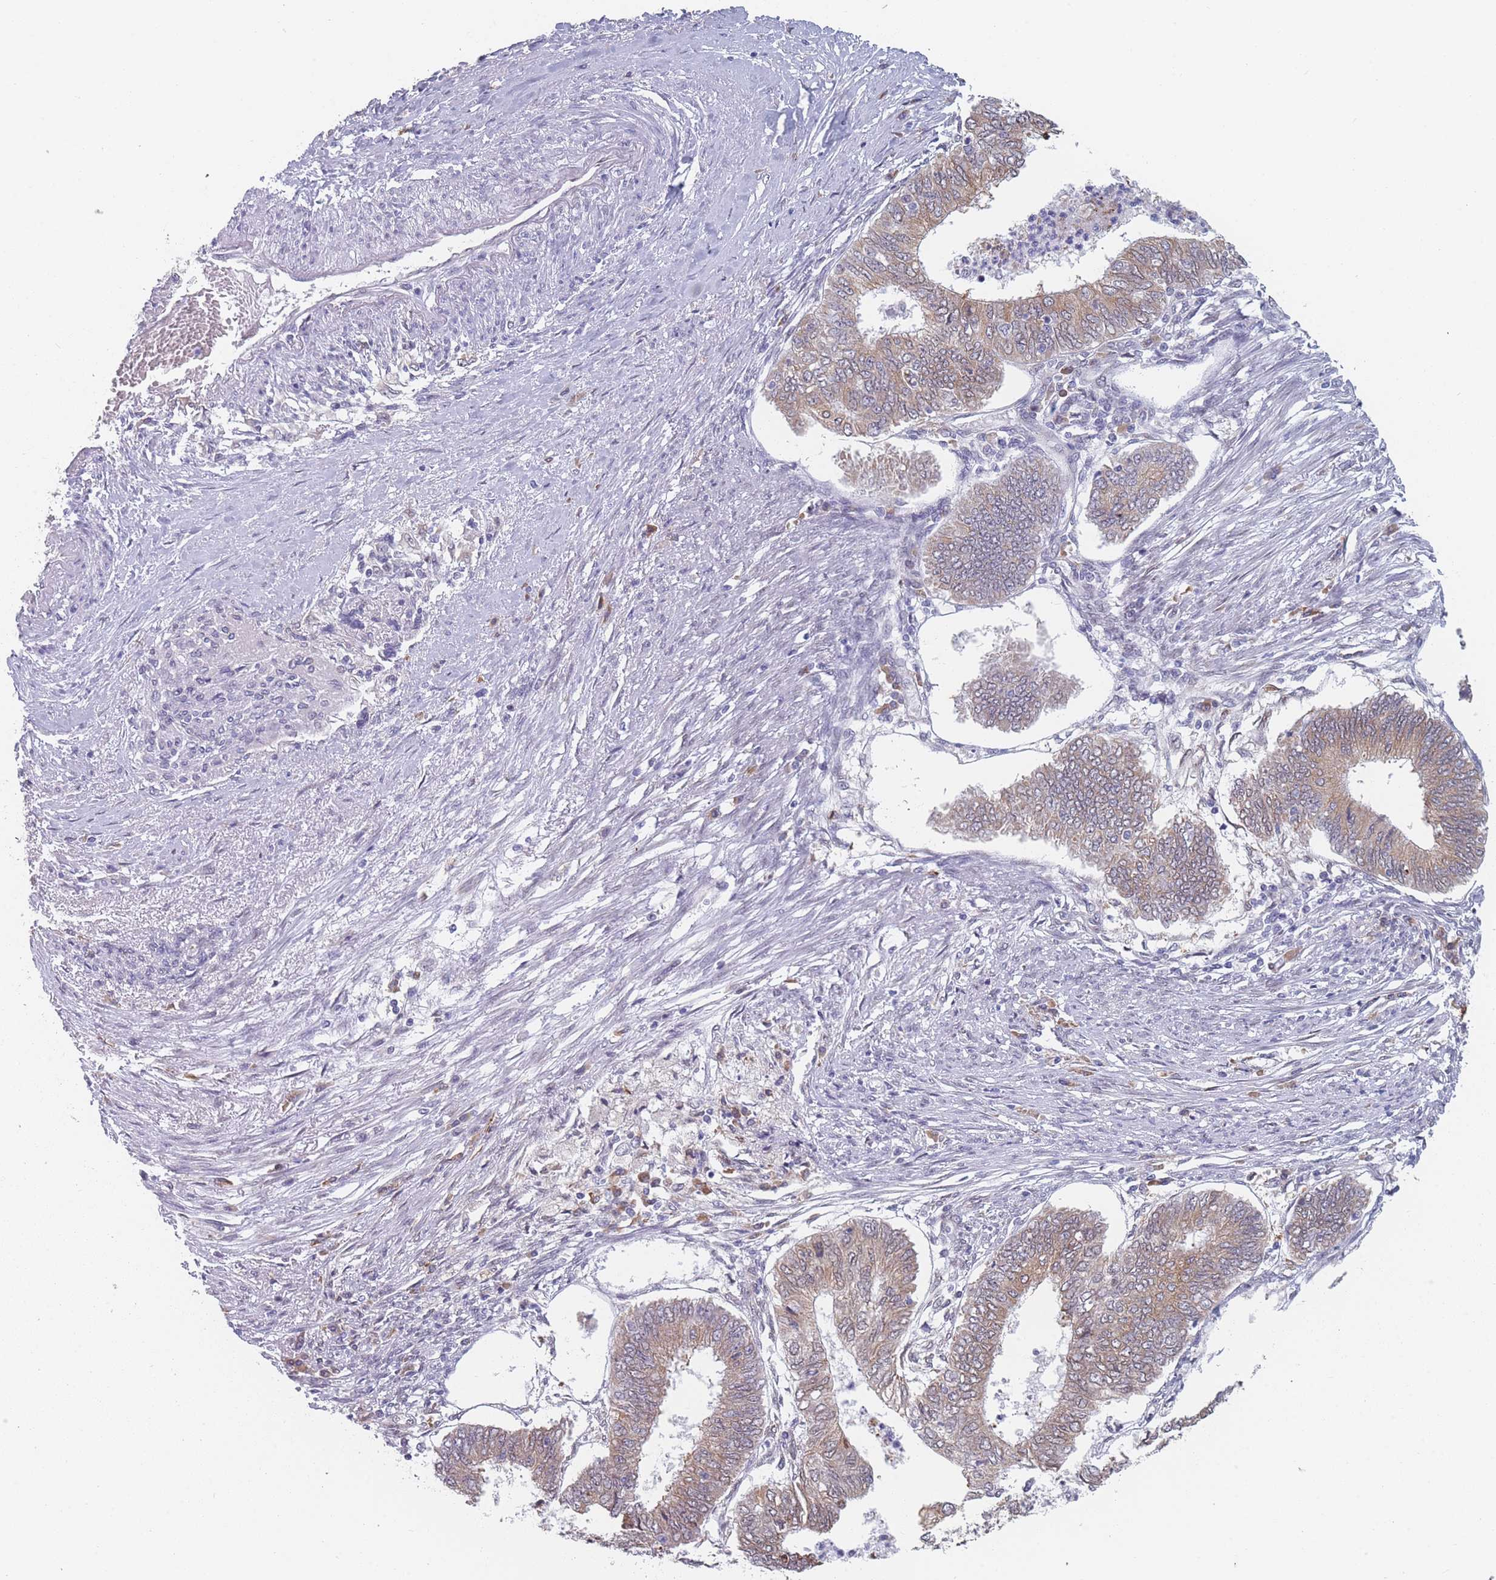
{"staining": {"intensity": "moderate", "quantity": ">75%", "location": "cytoplasmic/membranous"}, "tissue": "endometrial cancer", "cell_type": "Tumor cells", "image_type": "cancer", "snomed": [{"axis": "morphology", "description": "Adenocarcinoma, NOS"}, {"axis": "topography", "description": "Endometrium"}], "caption": "The image shows staining of adenocarcinoma (endometrial), revealing moderate cytoplasmic/membranous protein staining (brown color) within tumor cells.", "gene": "TMED10", "patient": {"sex": "female", "age": 68}}